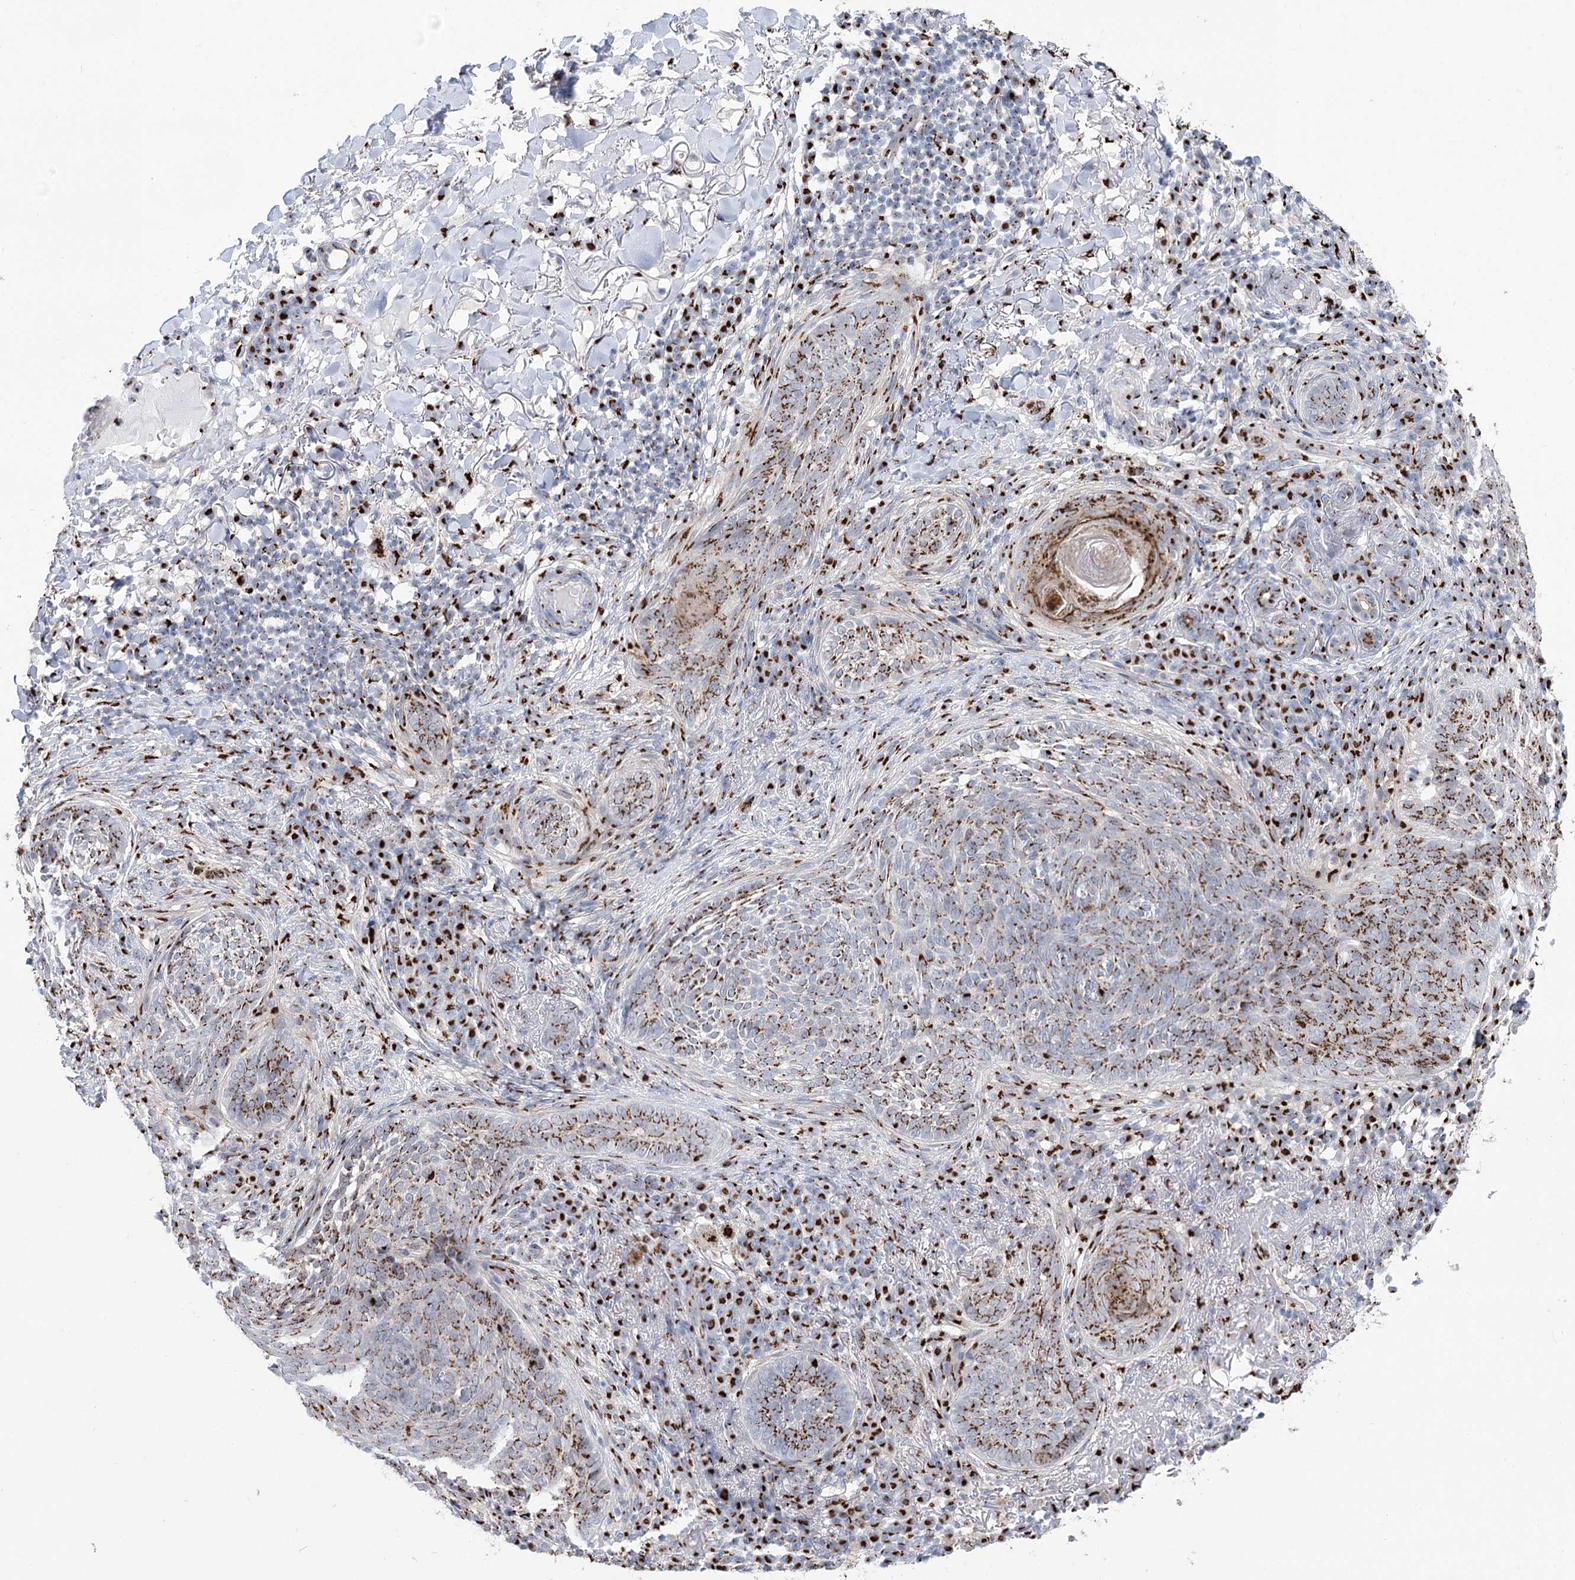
{"staining": {"intensity": "moderate", "quantity": ">75%", "location": "cytoplasmic/membranous"}, "tissue": "skin cancer", "cell_type": "Tumor cells", "image_type": "cancer", "snomed": [{"axis": "morphology", "description": "Basal cell carcinoma"}, {"axis": "topography", "description": "Skin"}], "caption": "IHC image of neoplastic tissue: skin basal cell carcinoma stained using immunohistochemistry (IHC) displays medium levels of moderate protein expression localized specifically in the cytoplasmic/membranous of tumor cells, appearing as a cytoplasmic/membranous brown color.", "gene": "TMEM165", "patient": {"sex": "male", "age": 85}}